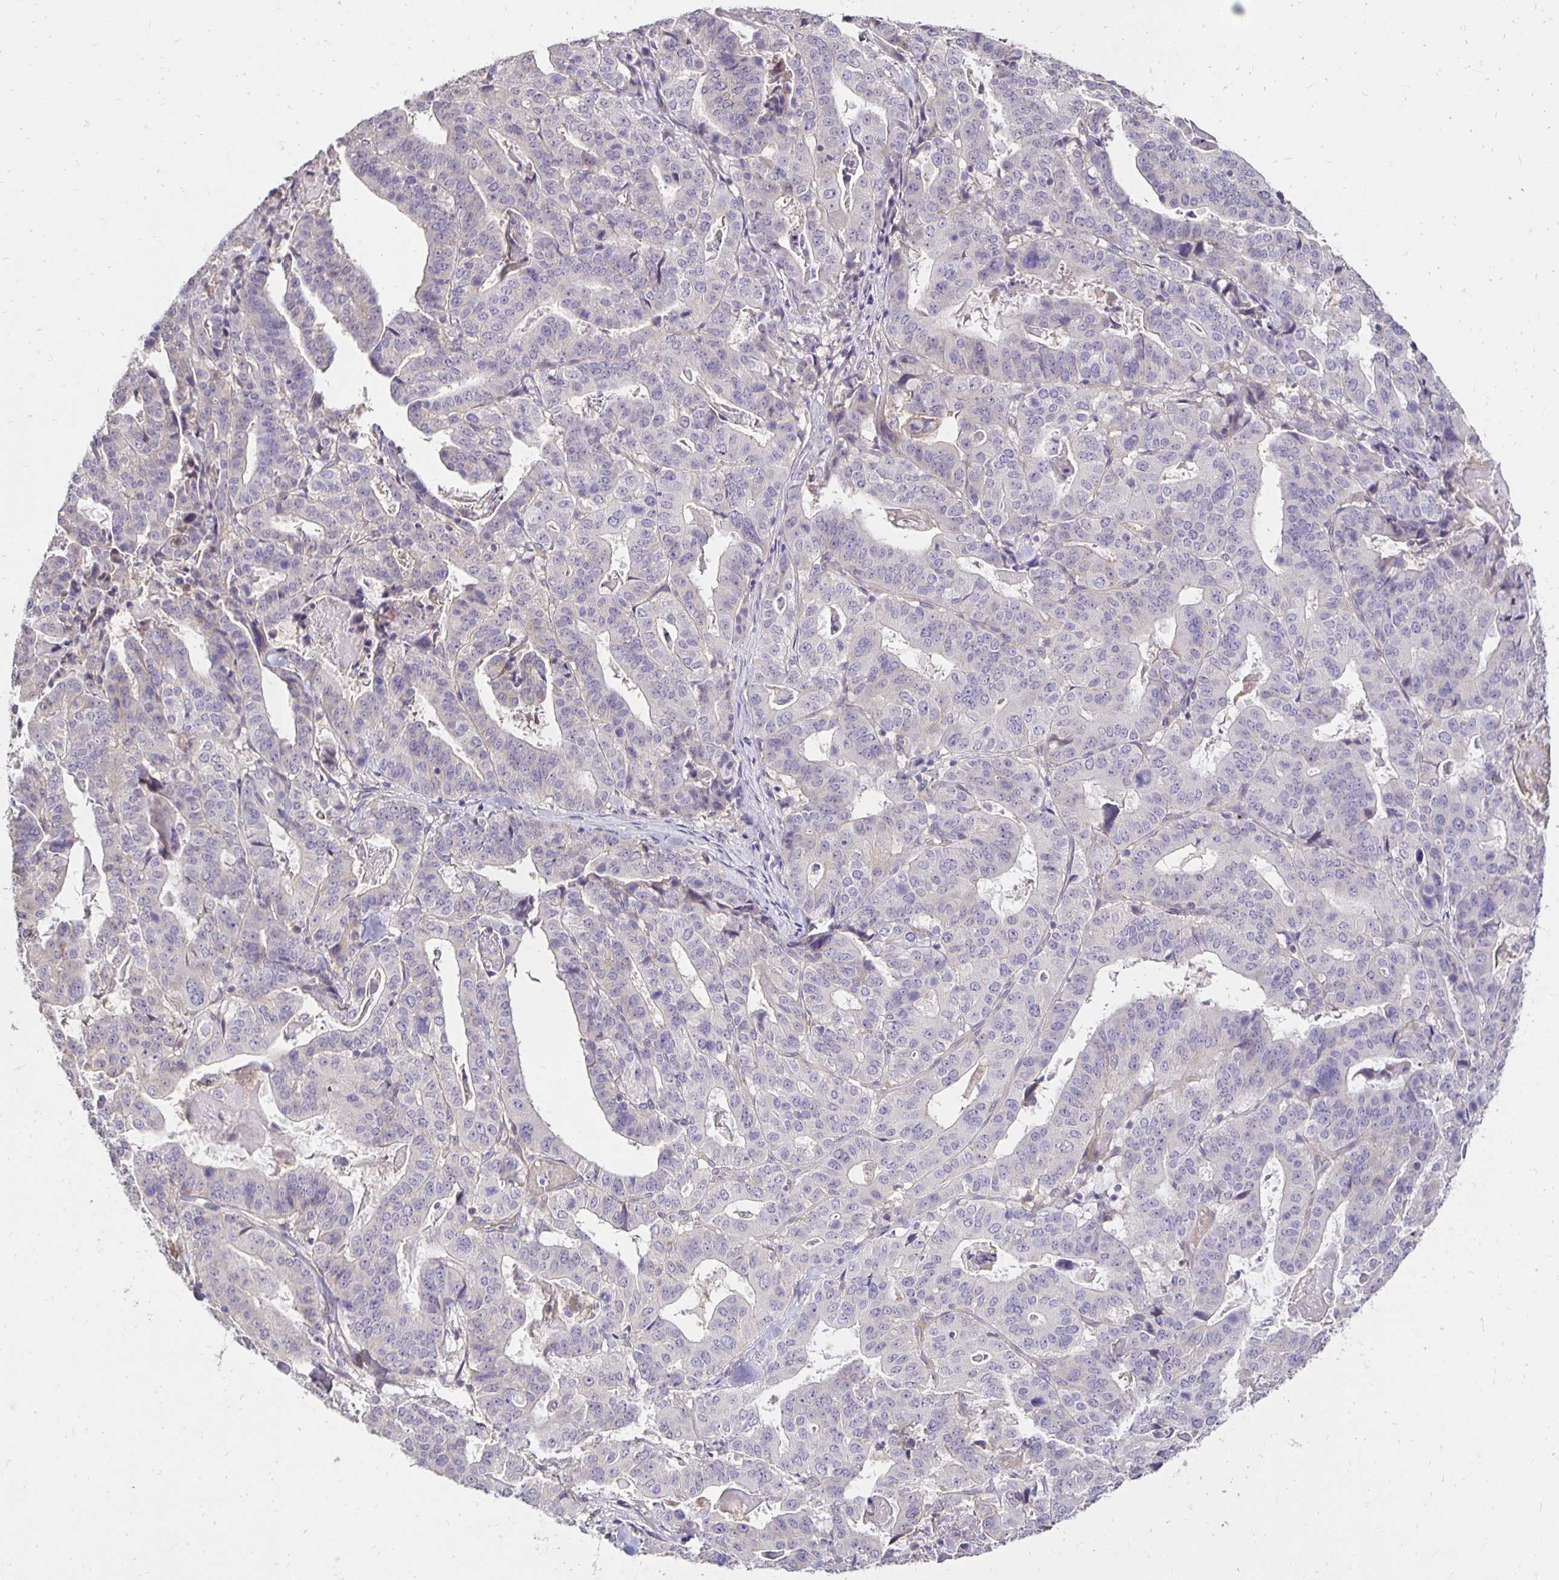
{"staining": {"intensity": "negative", "quantity": "none", "location": "none"}, "tissue": "stomach cancer", "cell_type": "Tumor cells", "image_type": "cancer", "snomed": [{"axis": "morphology", "description": "Adenocarcinoma, NOS"}, {"axis": "topography", "description": "Stomach"}], "caption": "Tumor cells show no significant protein expression in stomach adenocarcinoma.", "gene": "PNPLA3", "patient": {"sex": "male", "age": 48}}